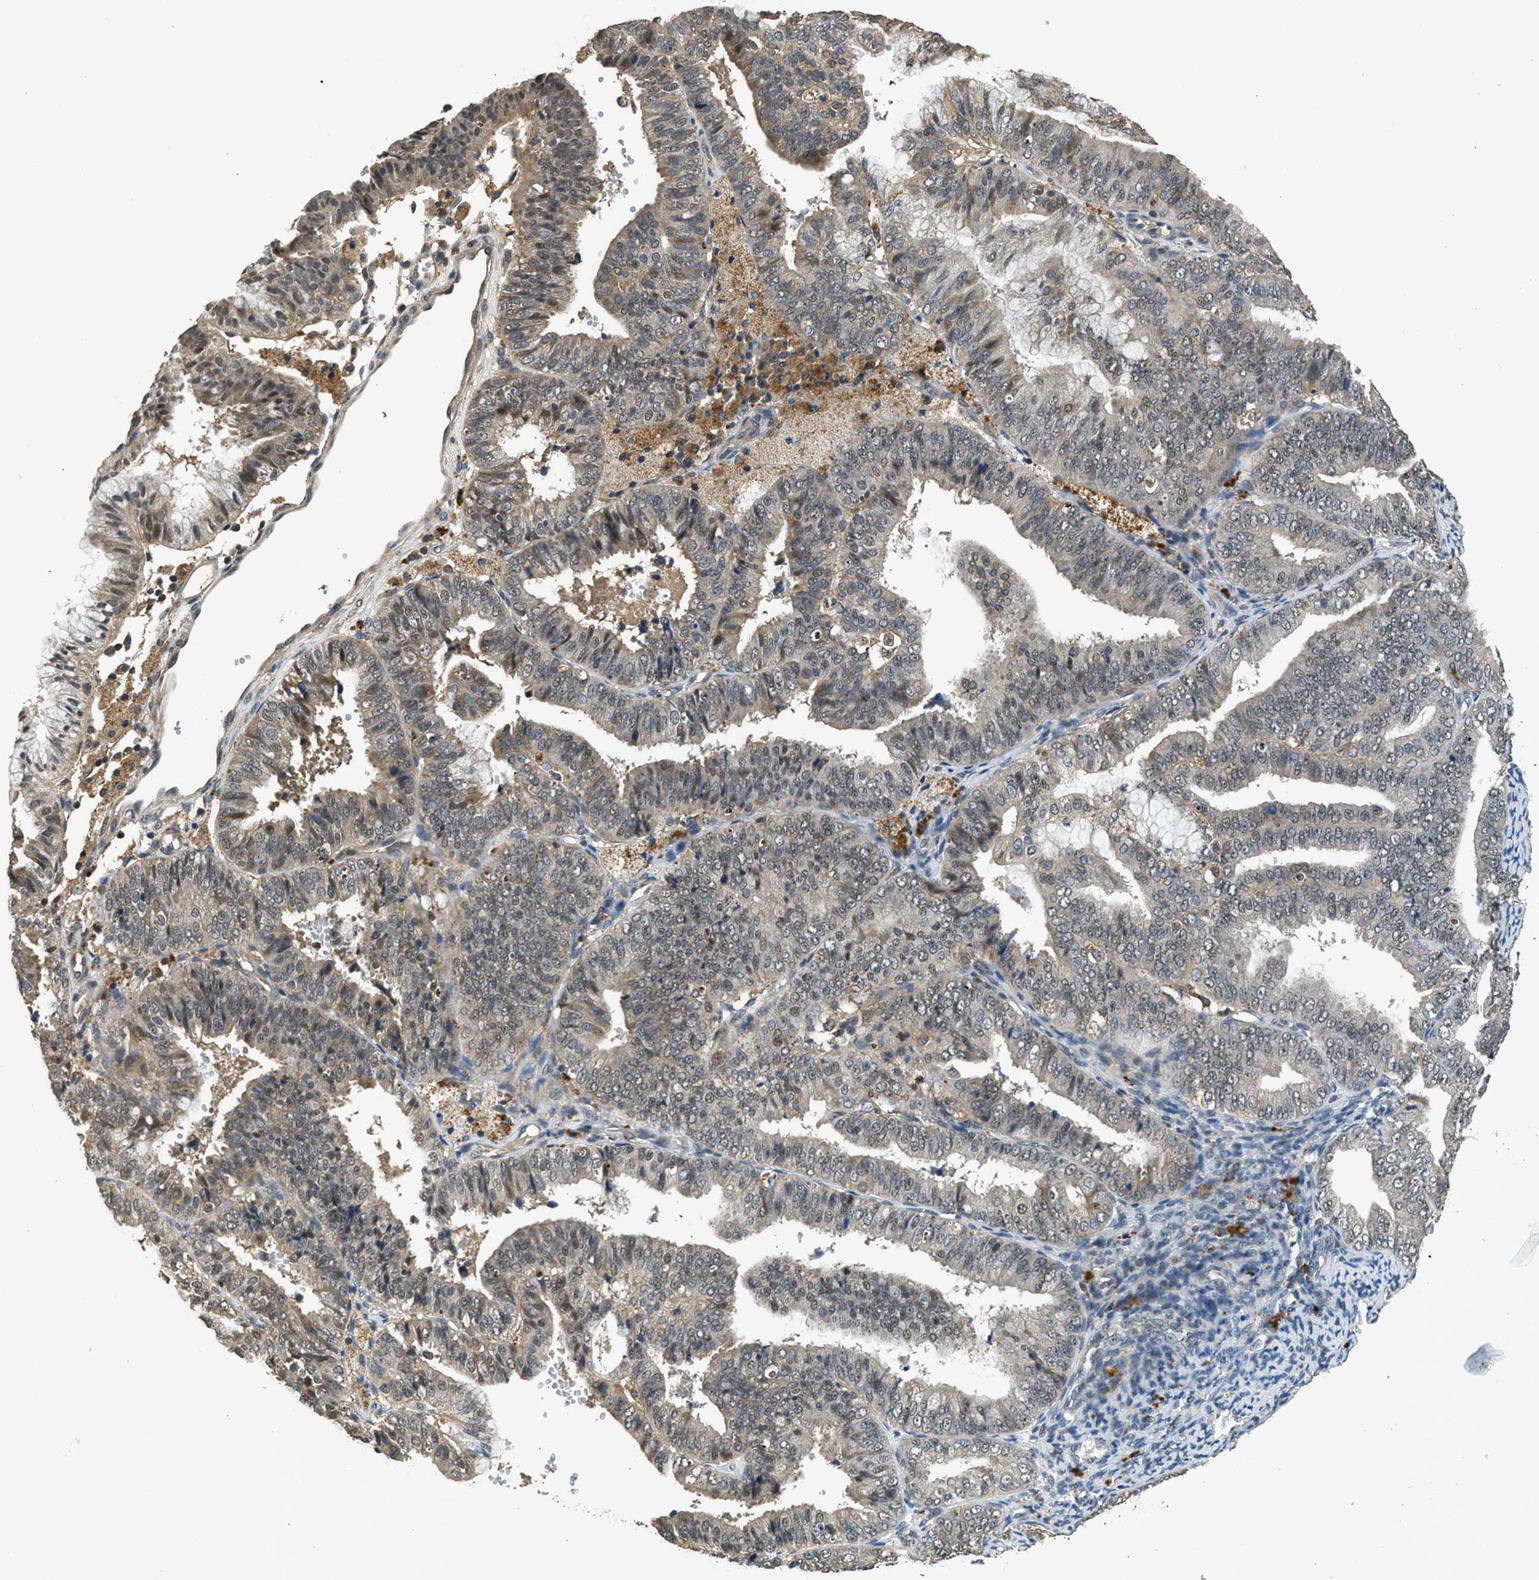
{"staining": {"intensity": "weak", "quantity": "25%-75%", "location": "cytoplasmic/membranous,nuclear"}, "tissue": "endometrial cancer", "cell_type": "Tumor cells", "image_type": "cancer", "snomed": [{"axis": "morphology", "description": "Adenocarcinoma, NOS"}, {"axis": "topography", "description": "Endometrium"}], "caption": "A low amount of weak cytoplasmic/membranous and nuclear positivity is seen in approximately 25%-75% of tumor cells in endometrial adenocarcinoma tissue.", "gene": "SLC15A4", "patient": {"sex": "female", "age": 63}}